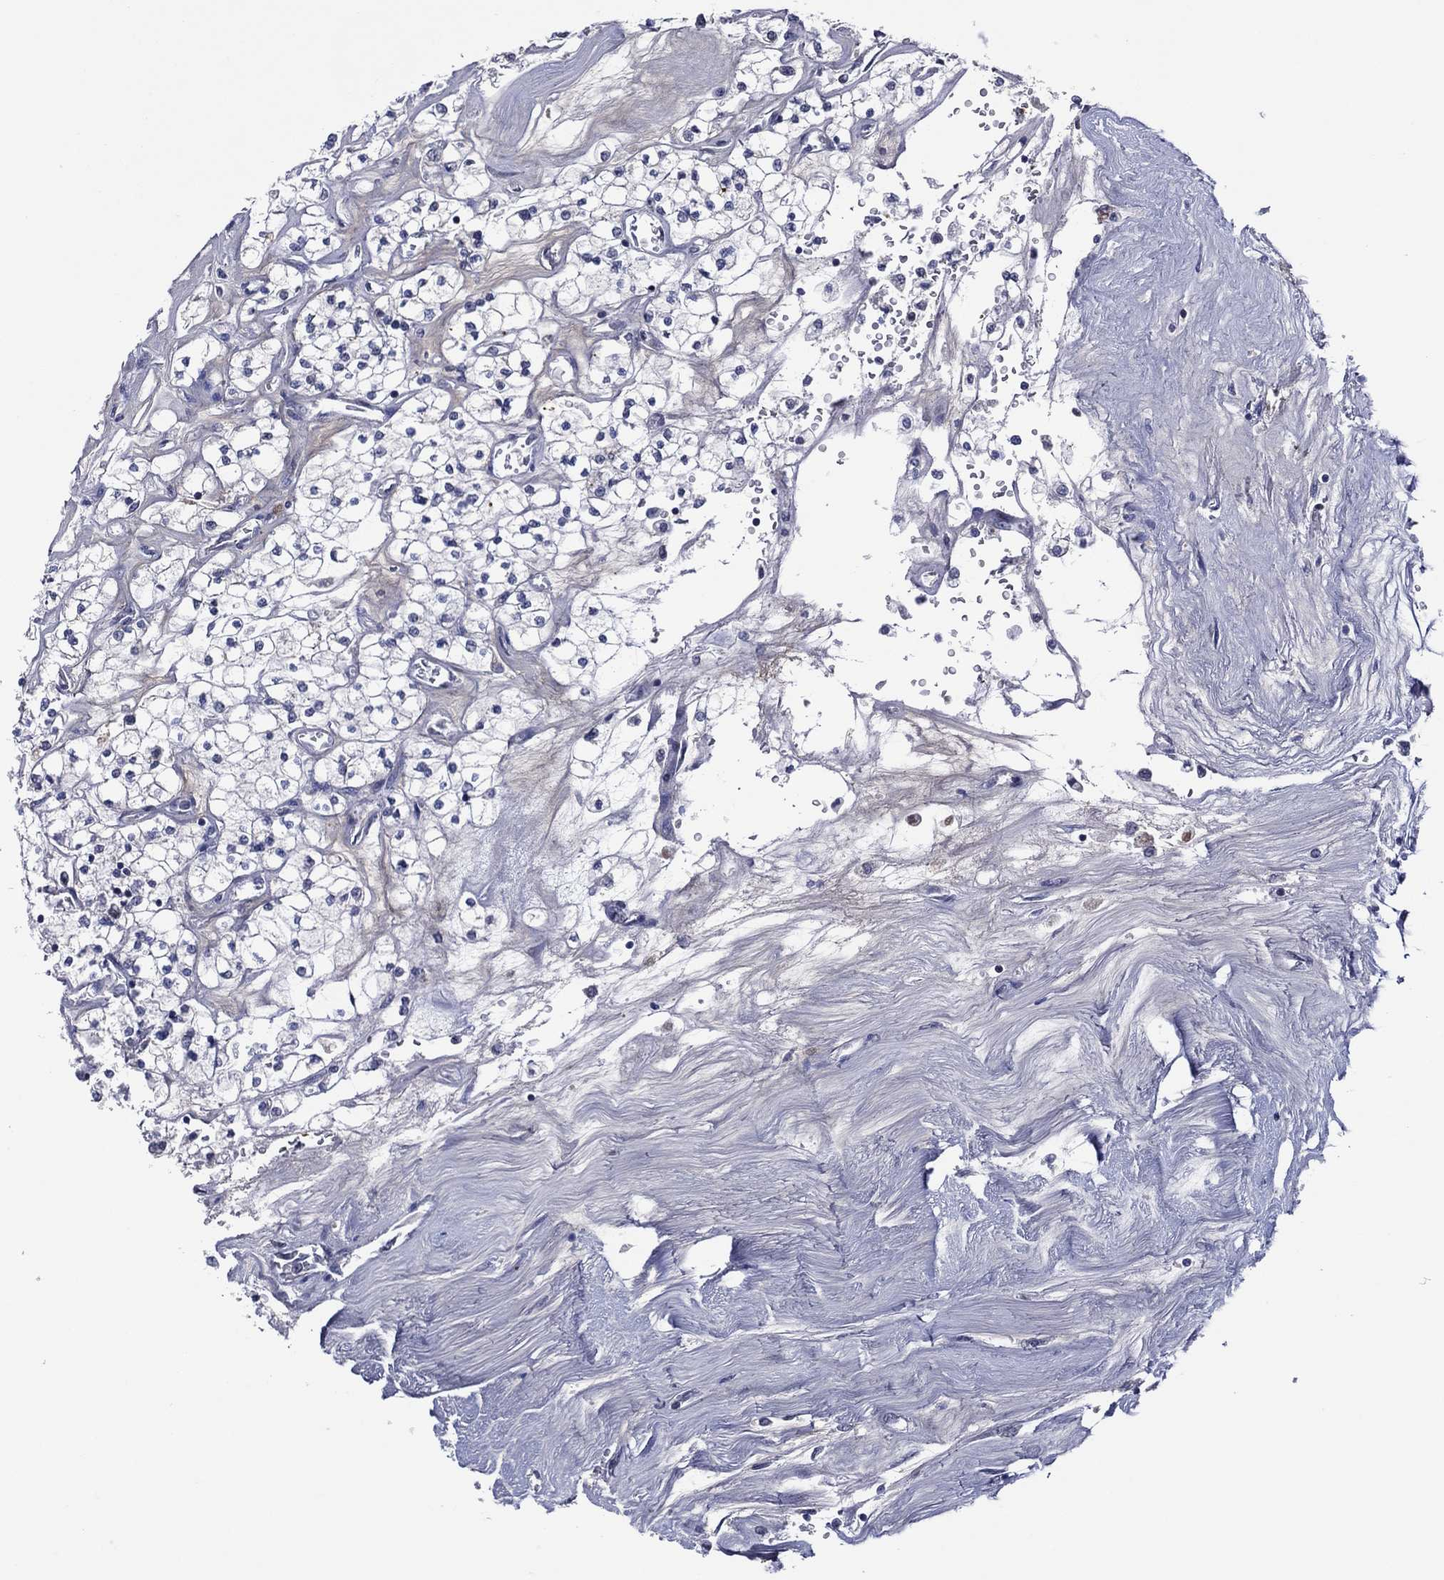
{"staining": {"intensity": "negative", "quantity": "none", "location": "none"}, "tissue": "renal cancer", "cell_type": "Tumor cells", "image_type": "cancer", "snomed": [{"axis": "morphology", "description": "Adenocarcinoma, NOS"}, {"axis": "topography", "description": "Kidney"}], "caption": "DAB (3,3'-diaminobenzidine) immunohistochemical staining of human renal cancer shows no significant positivity in tumor cells.", "gene": "TRIM31", "patient": {"sex": "male", "age": 80}}